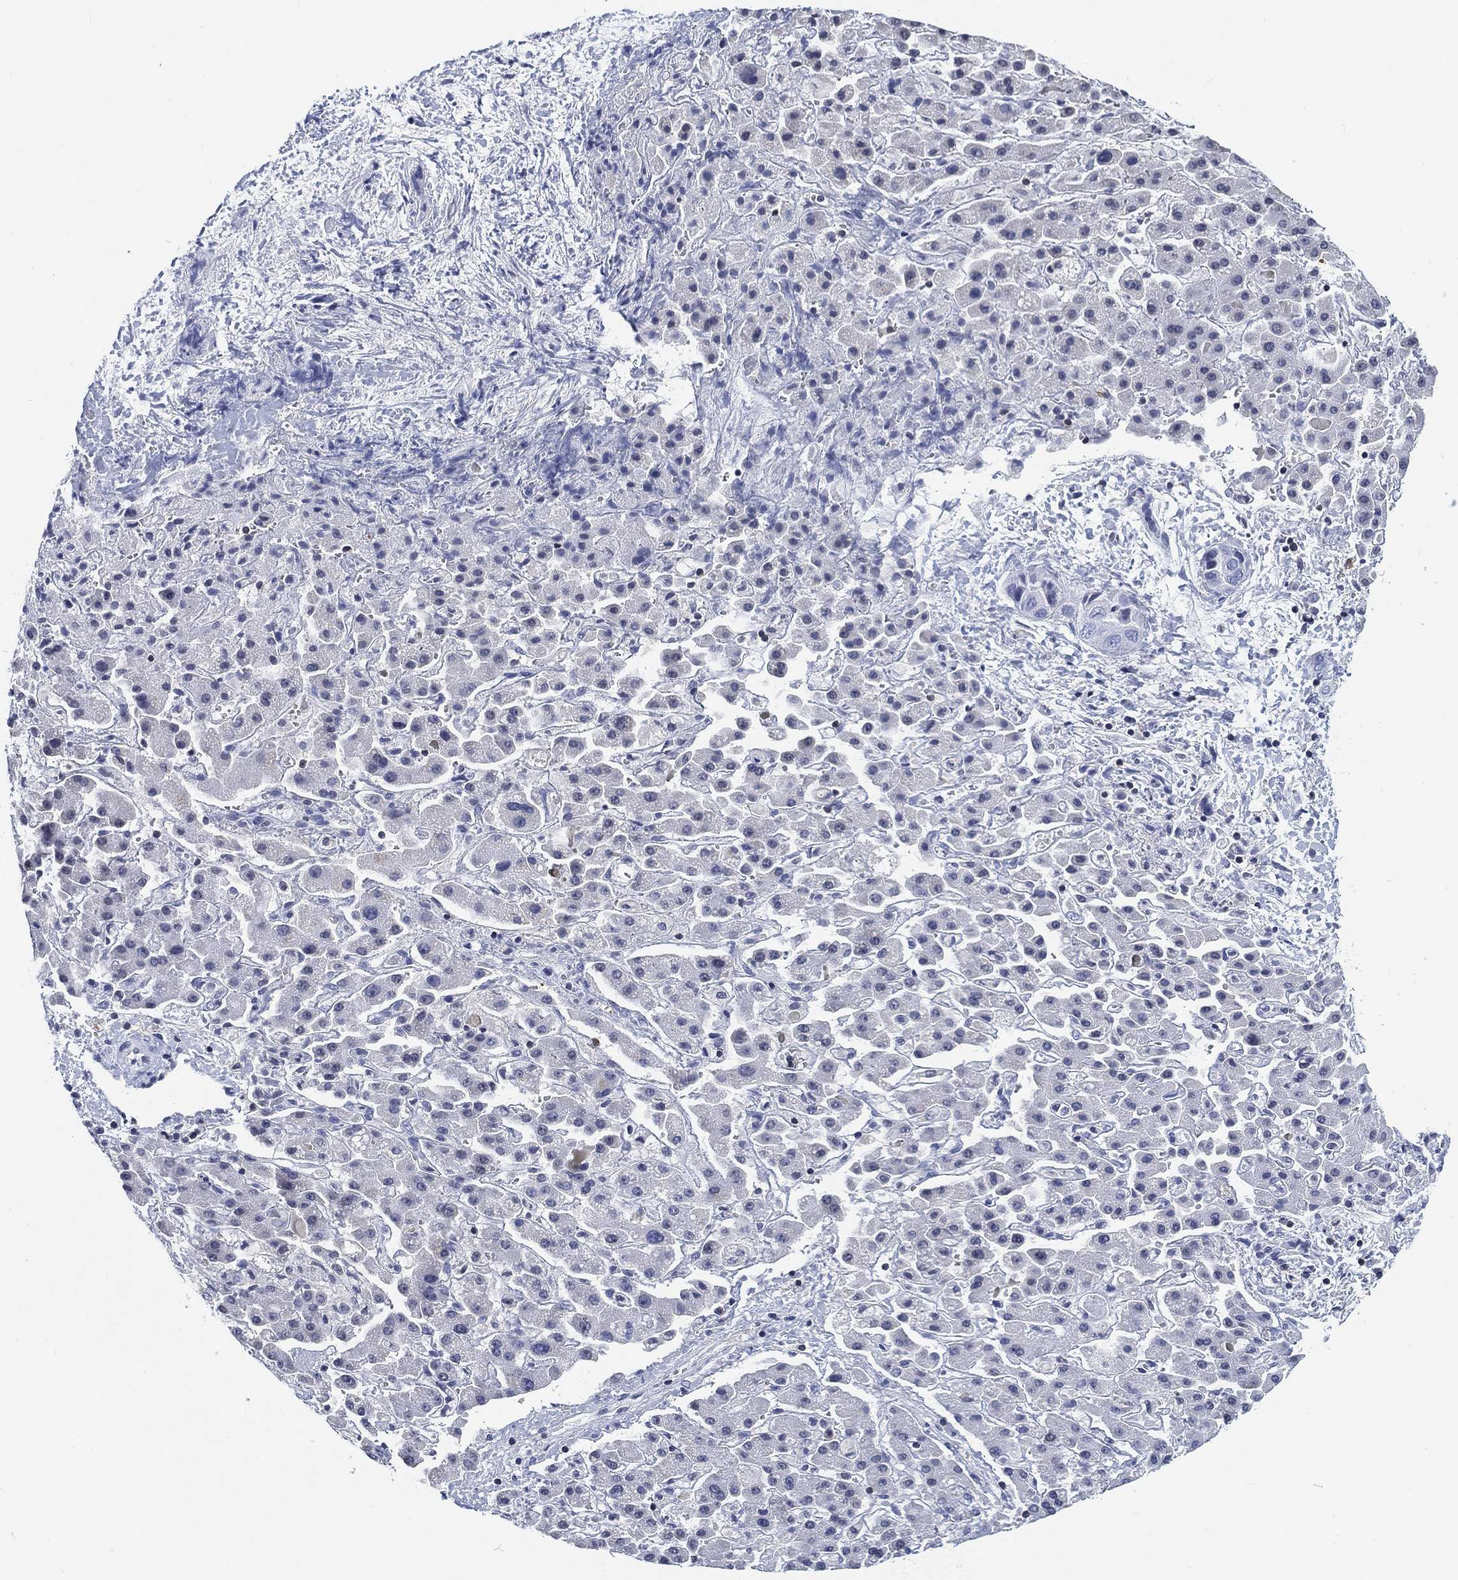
{"staining": {"intensity": "negative", "quantity": "none", "location": "none"}, "tissue": "liver cancer", "cell_type": "Tumor cells", "image_type": "cancer", "snomed": [{"axis": "morphology", "description": "Cholangiocarcinoma"}, {"axis": "topography", "description": "Liver"}], "caption": "Liver cancer was stained to show a protein in brown. There is no significant expression in tumor cells.", "gene": "FYB1", "patient": {"sex": "female", "age": 52}}